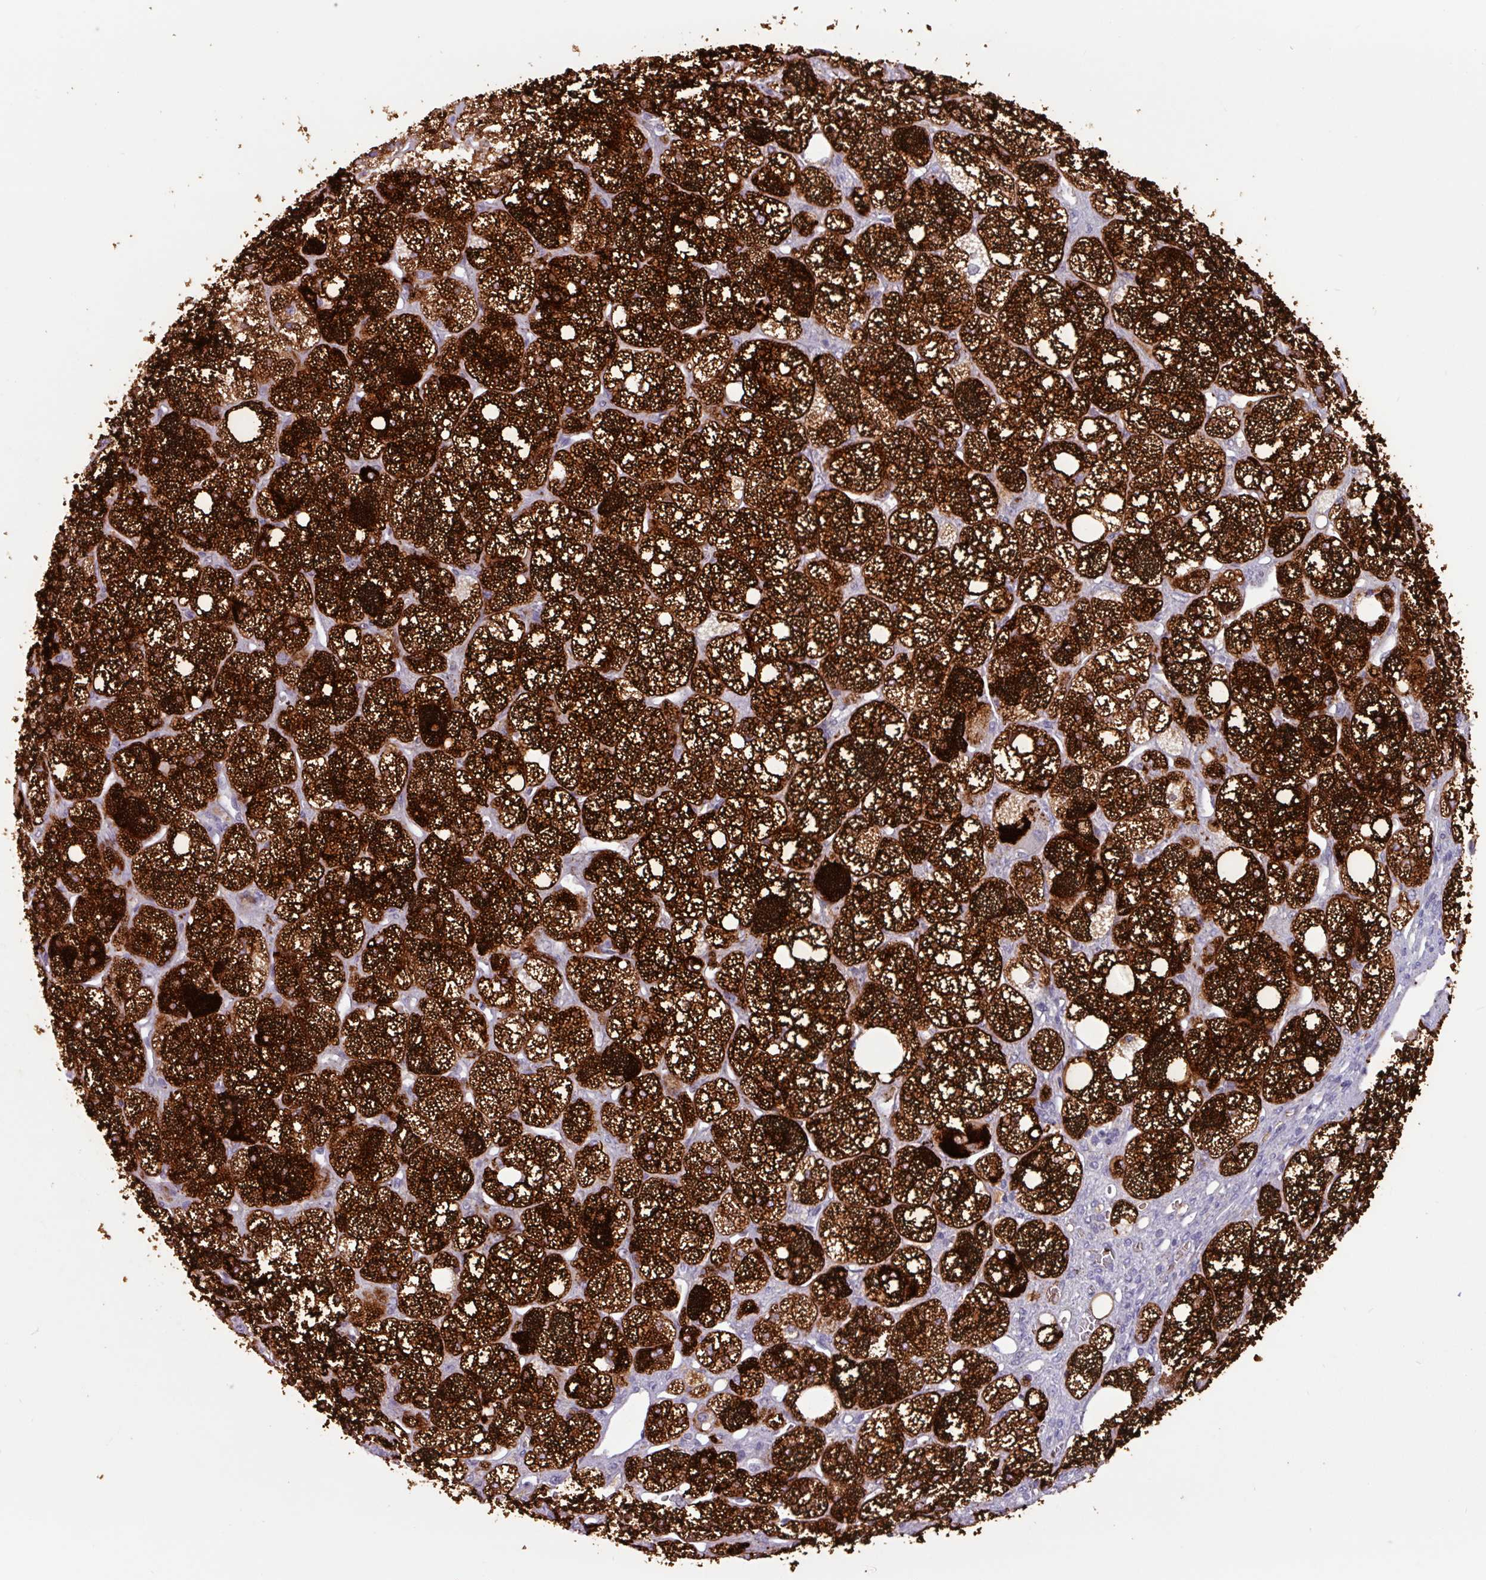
{"staining": {"intensity": "strong", "quantity": ">75%", "location": "cytoplasmic/membranous"}, "tissue": "adrenal gland", "cell_type": "Glandular cells", "image_type": "normal", "snomed": [{"axis": "morphology", "description": "Normal tissue, NOS"}, {"axis": "topography", "description": "Adrenal gland"}], "caption": "Brown immunohistochemical staining in benign human adrenal gland reveals strong cytoplasmic/membranous positivity in approximately >75% of glandular cells.", "gene": "PLIN2", "patient": {"sex": "male", "age": 61}}